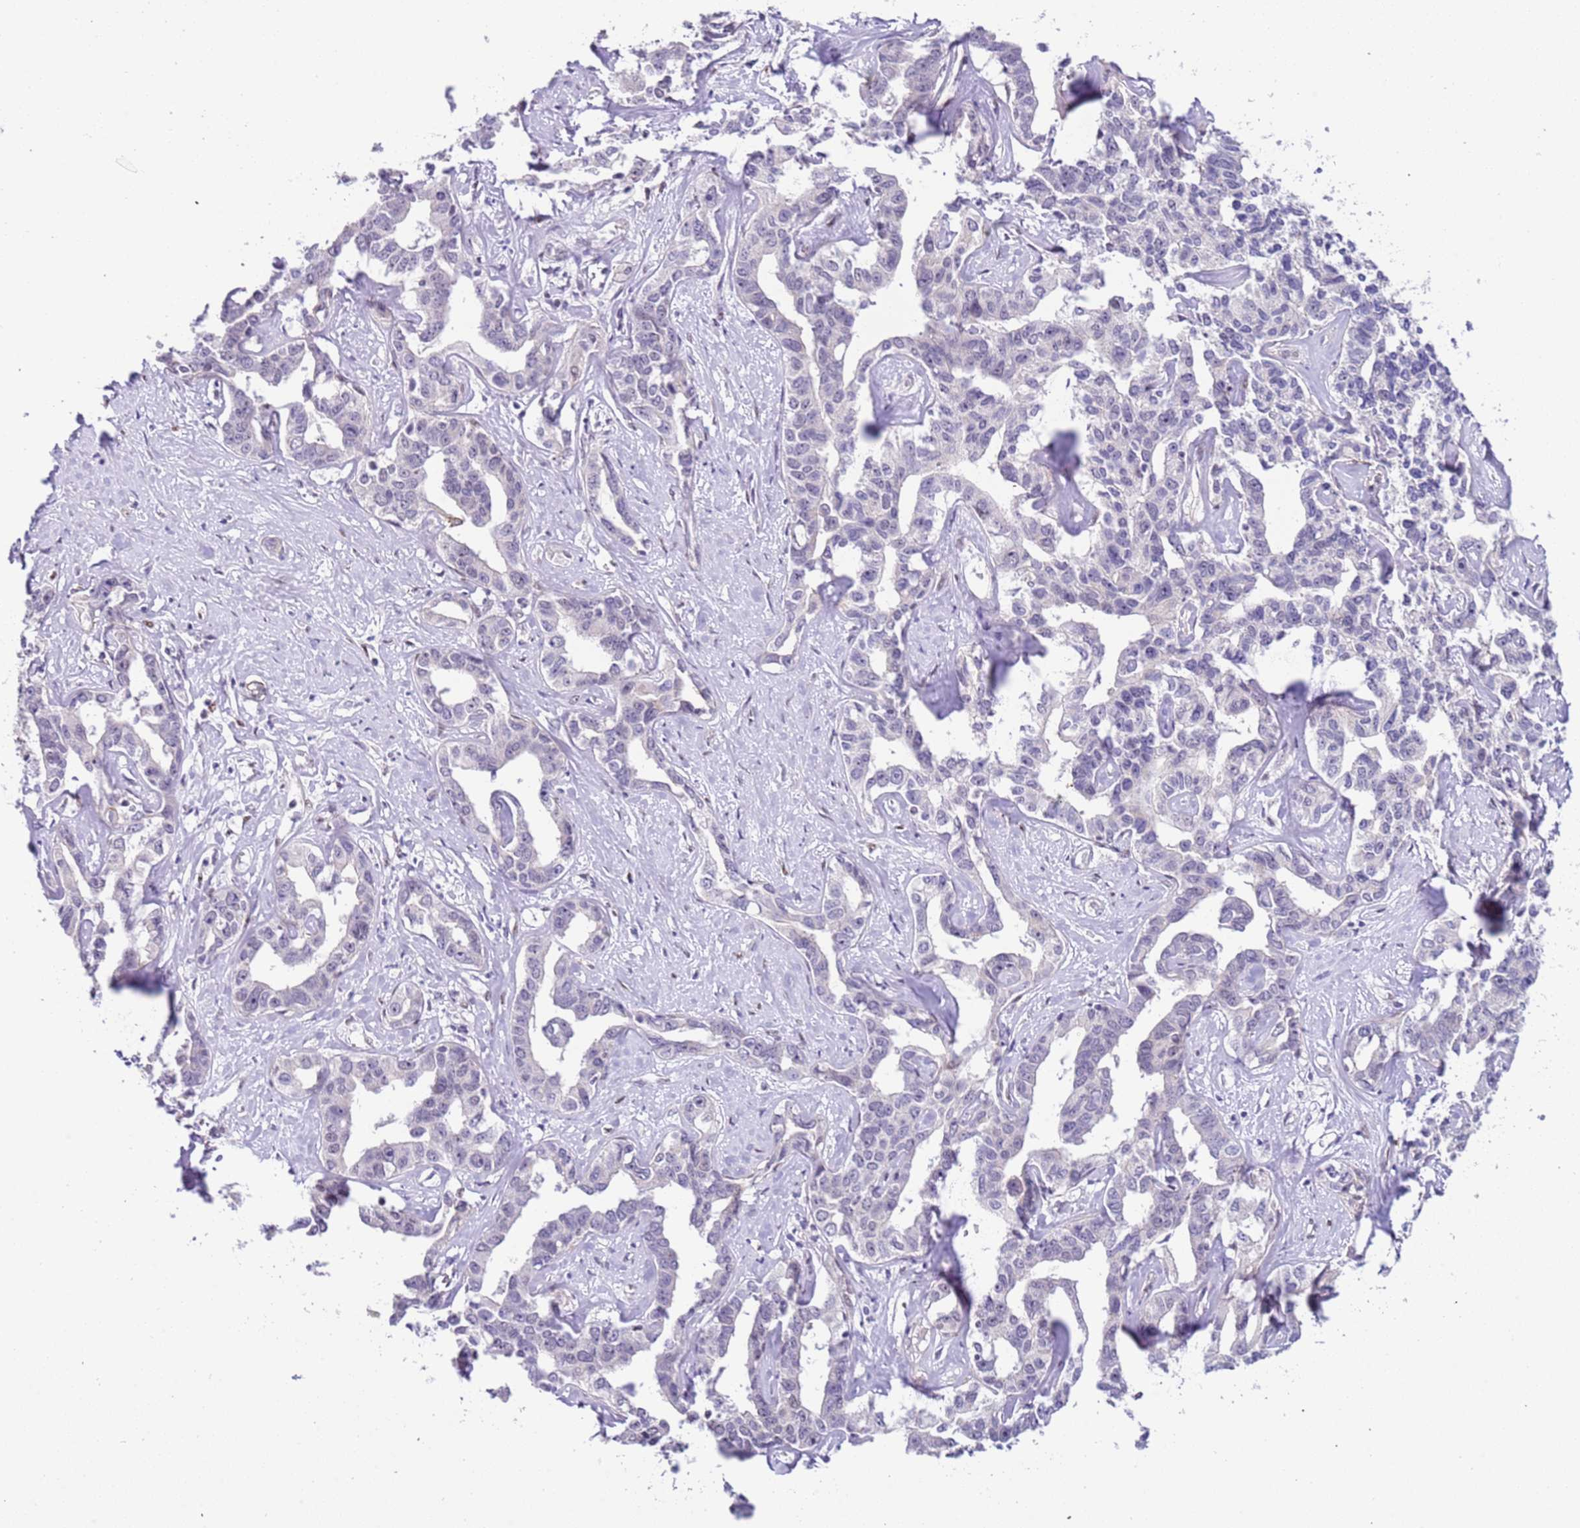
{"staining": {"intensity": "negative", "quantity": "none", "location": "none"}, "tissue": "liver cancer", "cell_type": "Tumor cells", "image_type": "cancer", "snomed": [{"axis": "morphology", "description": "Cholangiocarcinoma"}, {"axis": "topography", "description": "Liver"}], "caption": "DAB immunohistochemical staining of human liver cholangiocarcinoma shows no significant expression in tumor cells.", "gene": "PLEKHH1", "patient": {"sex": "male", "age": 59}}